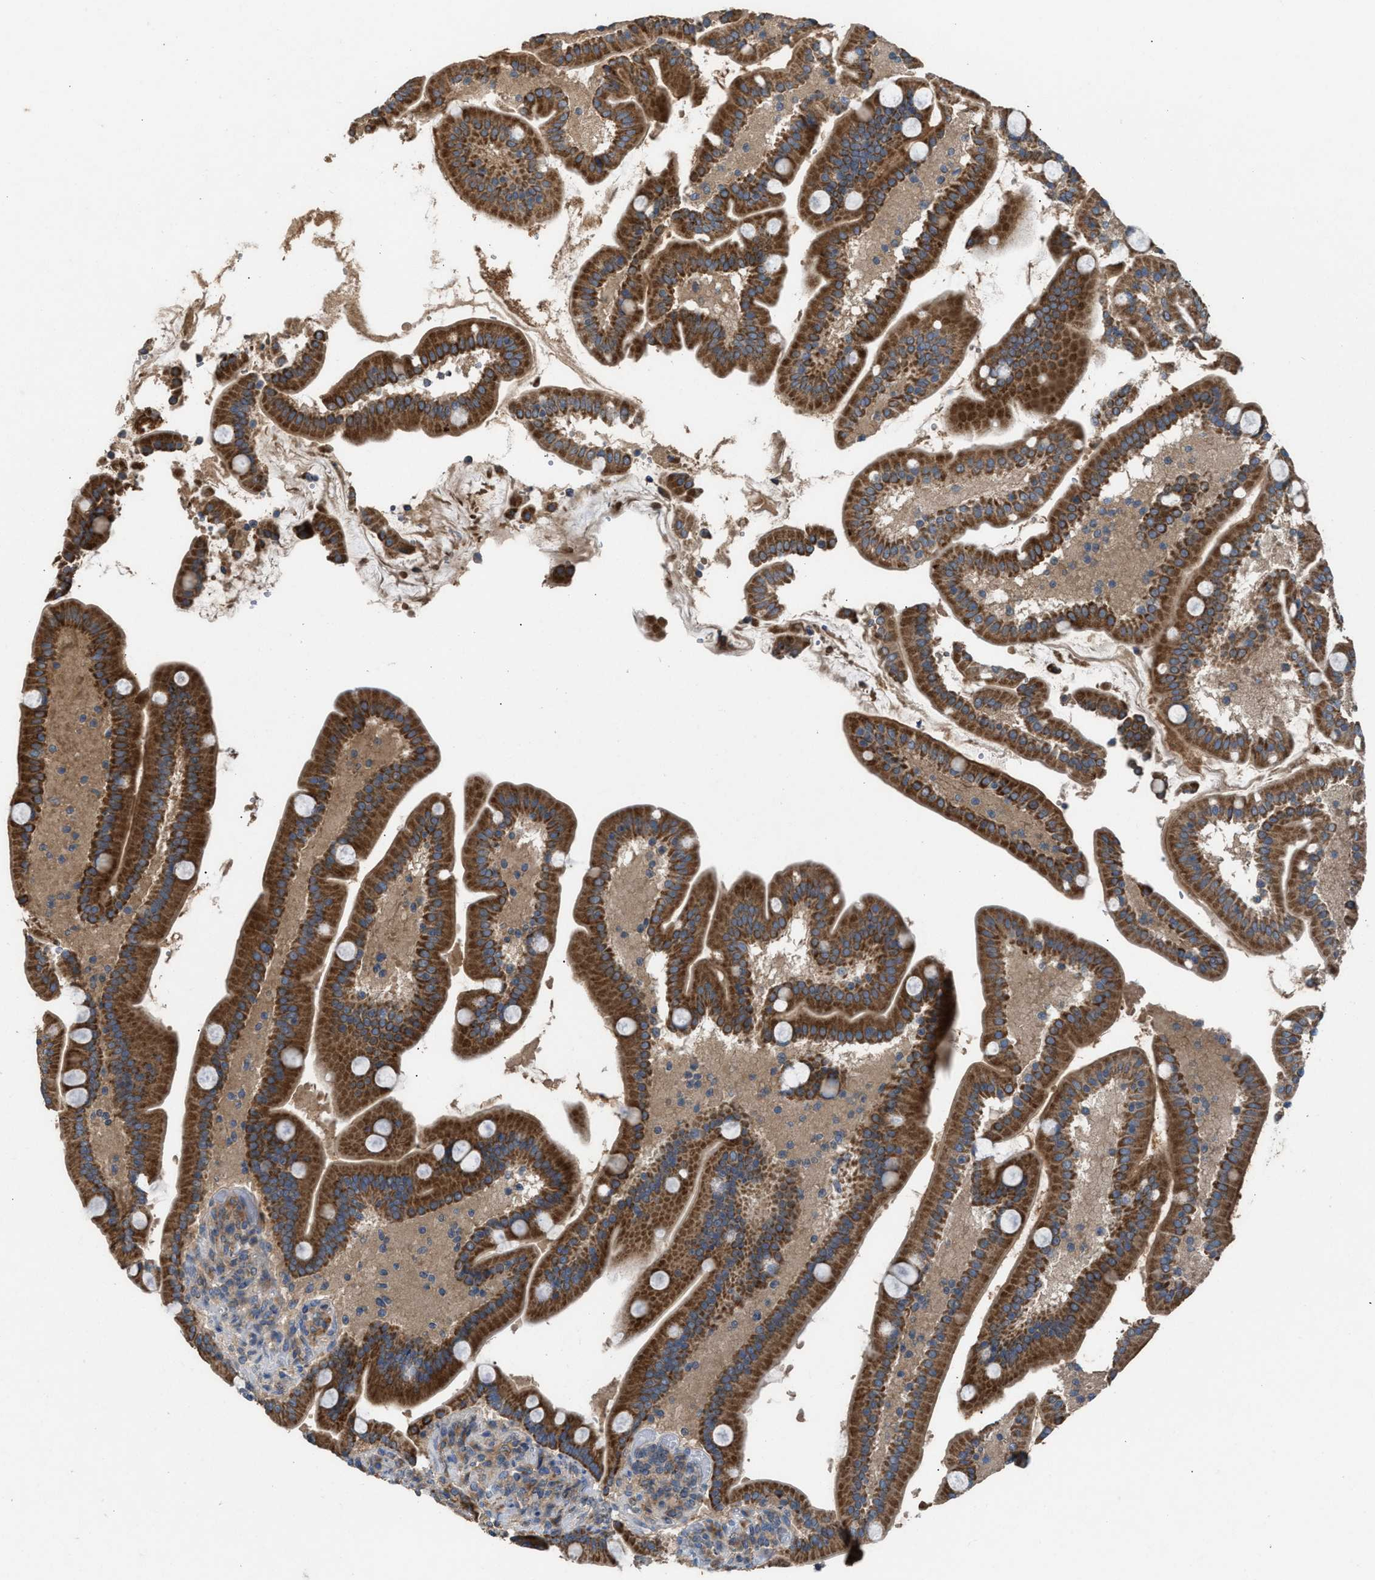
{"staining": {"intensity": "strong", "quantity": ">75%", "location": "cytoplasmic/membranous"}, "tissue": "duodenum", "cell_type": "Glandular cells", "image_type": "normal", "snomed": [{"axis": "morphology", "description": "Normal tissue, NOS"}, {"axis": "topography", "description": "Duodenum"}], "caption": "Immunohistochemical staining of normal duodenum reveals >75% levels of strong cytoplasmic/membranous protein staining in about >75% of glandular cells.", "gene": "TPK1", "patient": {"sex": "male", "age": 54}}